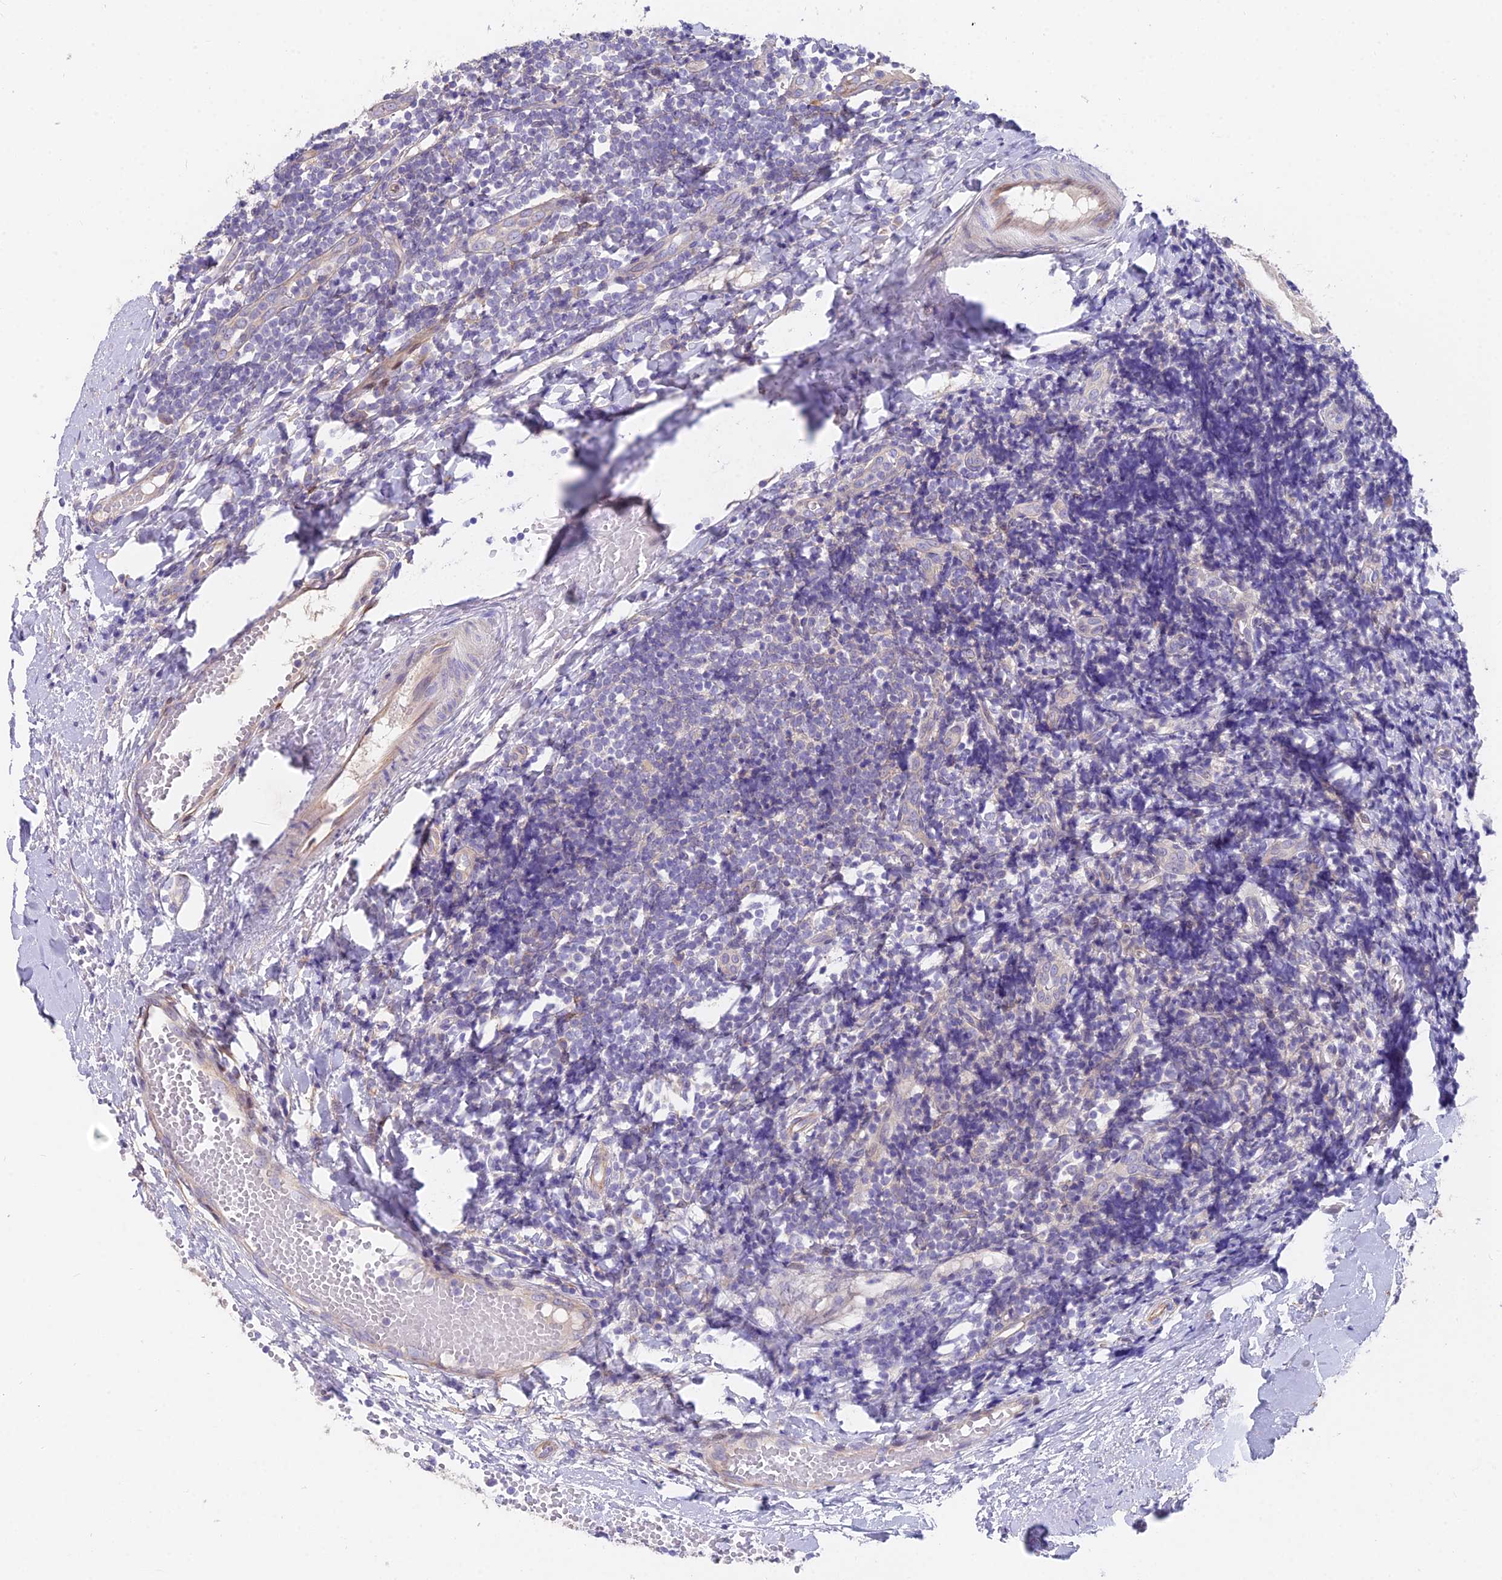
{"staining": {"intensity": "negative", "quantity": "none", "location": "none"}, "tissue": "tonsil", "cell_type": "Germinal center cells", "image_type": "normal", "snomed": [{"axis": "morphology", "description": "Normal tissue, NOS"}, {"axis": "topography", "description": "Tonsil"}], "caption": "Immunohistochemistry micrograph of normal tonsil: tonsil stained with DAB (3,3'-diaminobenzidine) demonstrates no significant protein staining in germinal center cells. (Brightfield microscopy of DAB immunohistochemistry (IHC) at high magnification).", "gene": "FAM168B", "patient": {"sex": "female", "age": 19}}